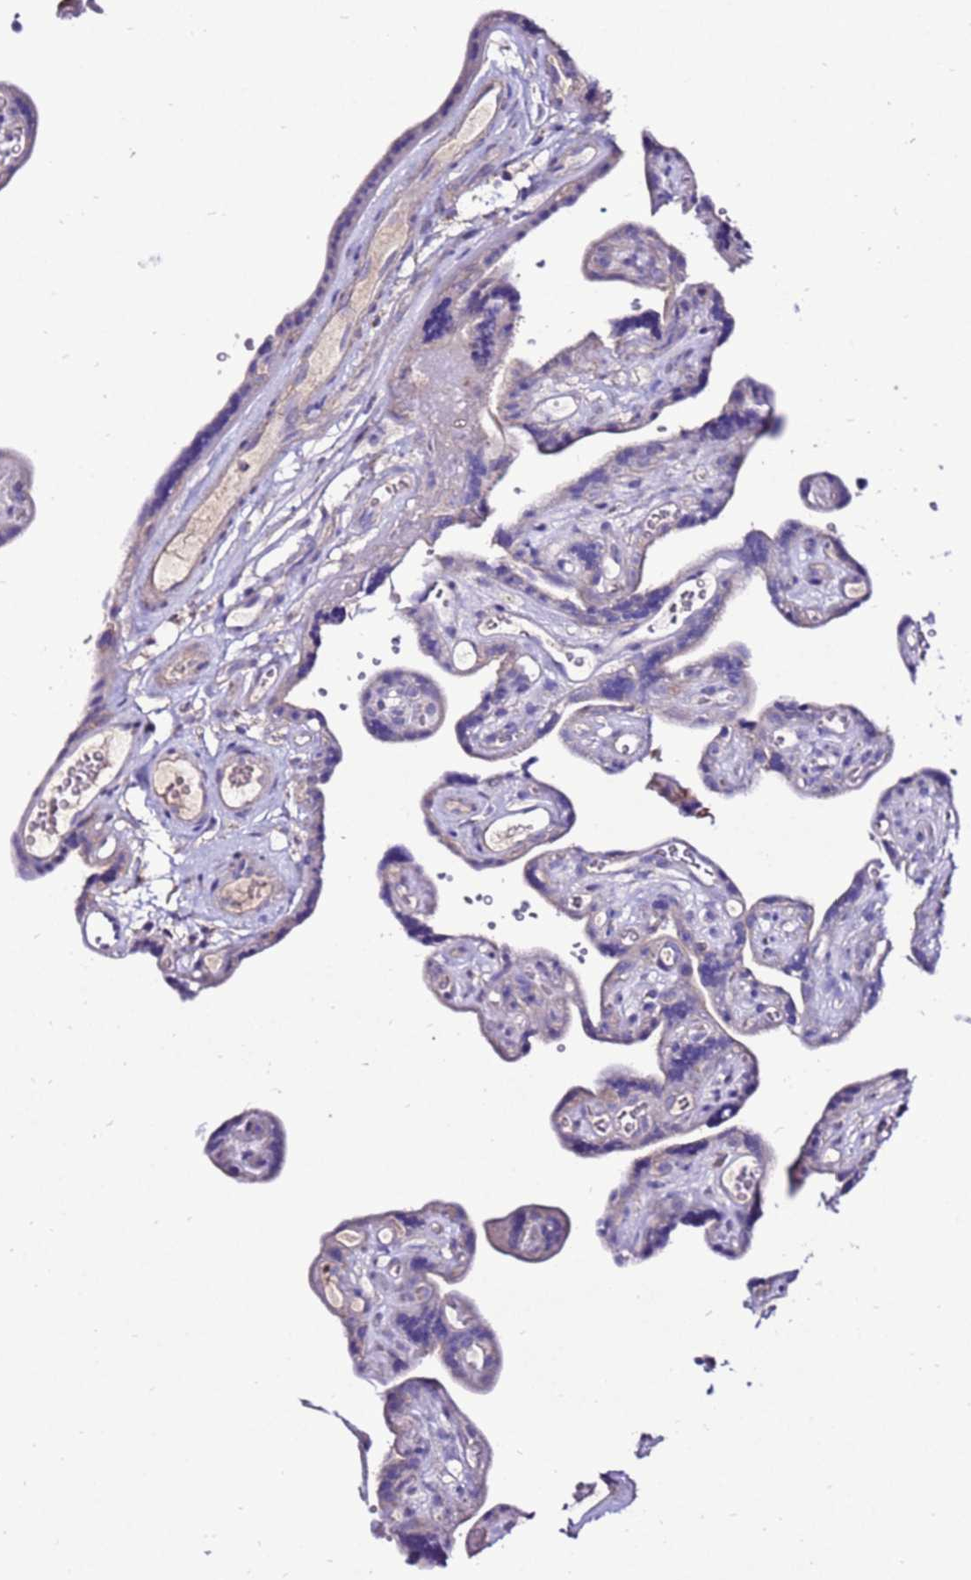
{"staining": {"intensity": "moderate", "quantity": "<25%", "location": "cytoplasmic/membranous"}, "tissue": "placenta", "cell_type": "Decidual cells", "image_type": "normal", "snomed": [{"axis": "morphology", "description": "Normal tissue, NOS"}, {"axis": "topography", "description": "Placenta"}], "caption": "Placenta stained with immunohistochemistry reveals moderate cytoplasmic/membranous staining in about <25% of decidual cells.", "gene": "TMEM106C", "patient": {"sex": "female", "age": 30}}